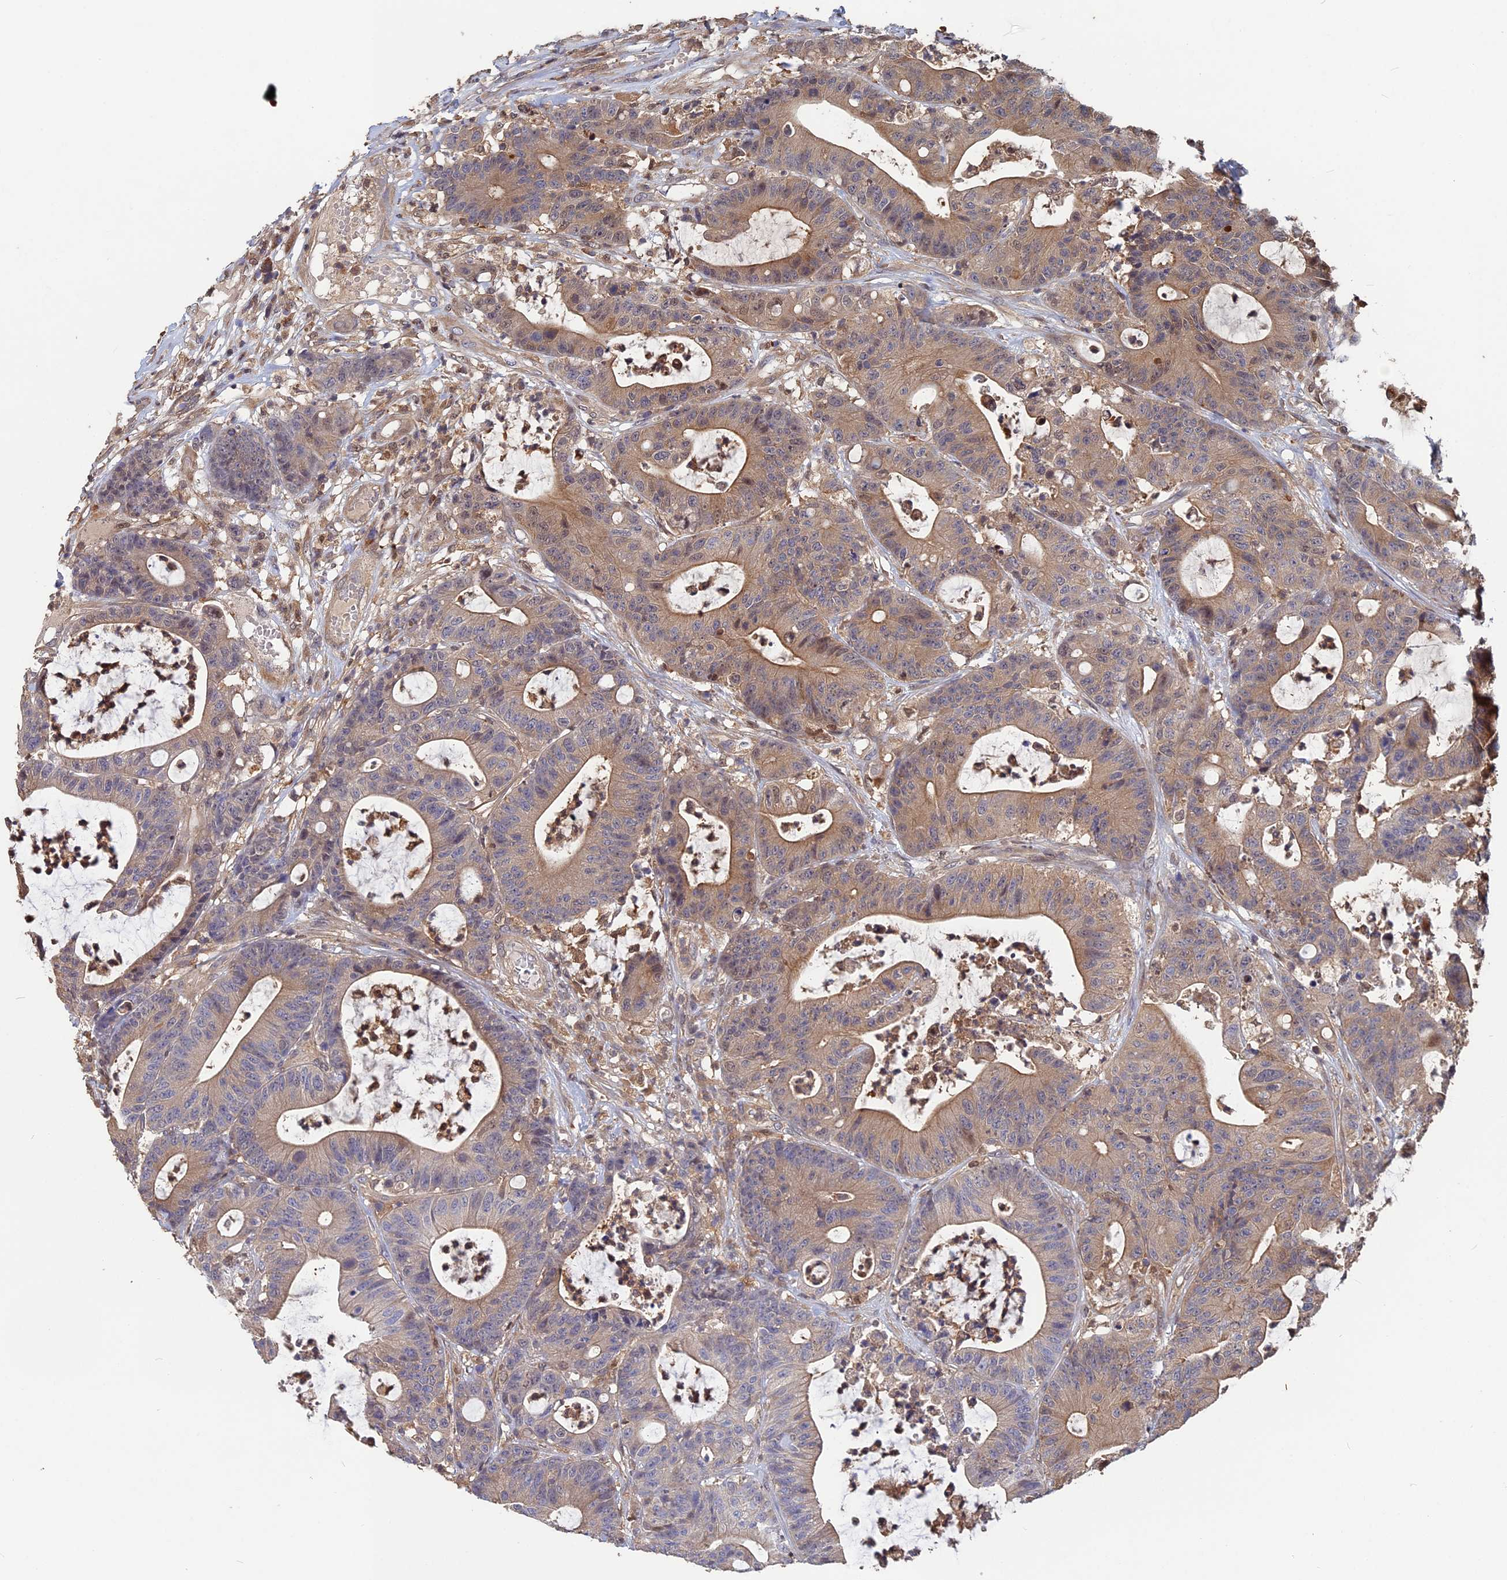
{"staining": {"intensity": "weak", "quantity": "25%-75%", "location": "cytoplasmic/membranous"}, "tissue": "colorectal cancer", "cell_type": "Tumor cells", "image_type": "cancer", "snomed": [{"axis": "morphology", "description": "Adenocarcinoma, NOS"}, {"axis": "topography", "description": "Colon"}], "caption": "Immunohistochemical staining of colorectal cancer (adenocarcinoma) exhibits weak cytoplasmic/membranous protein expression in about 25%-75% of tumor cells.", "gene": "BLVRA", "patient": {"sex": "female", "age": 84}}